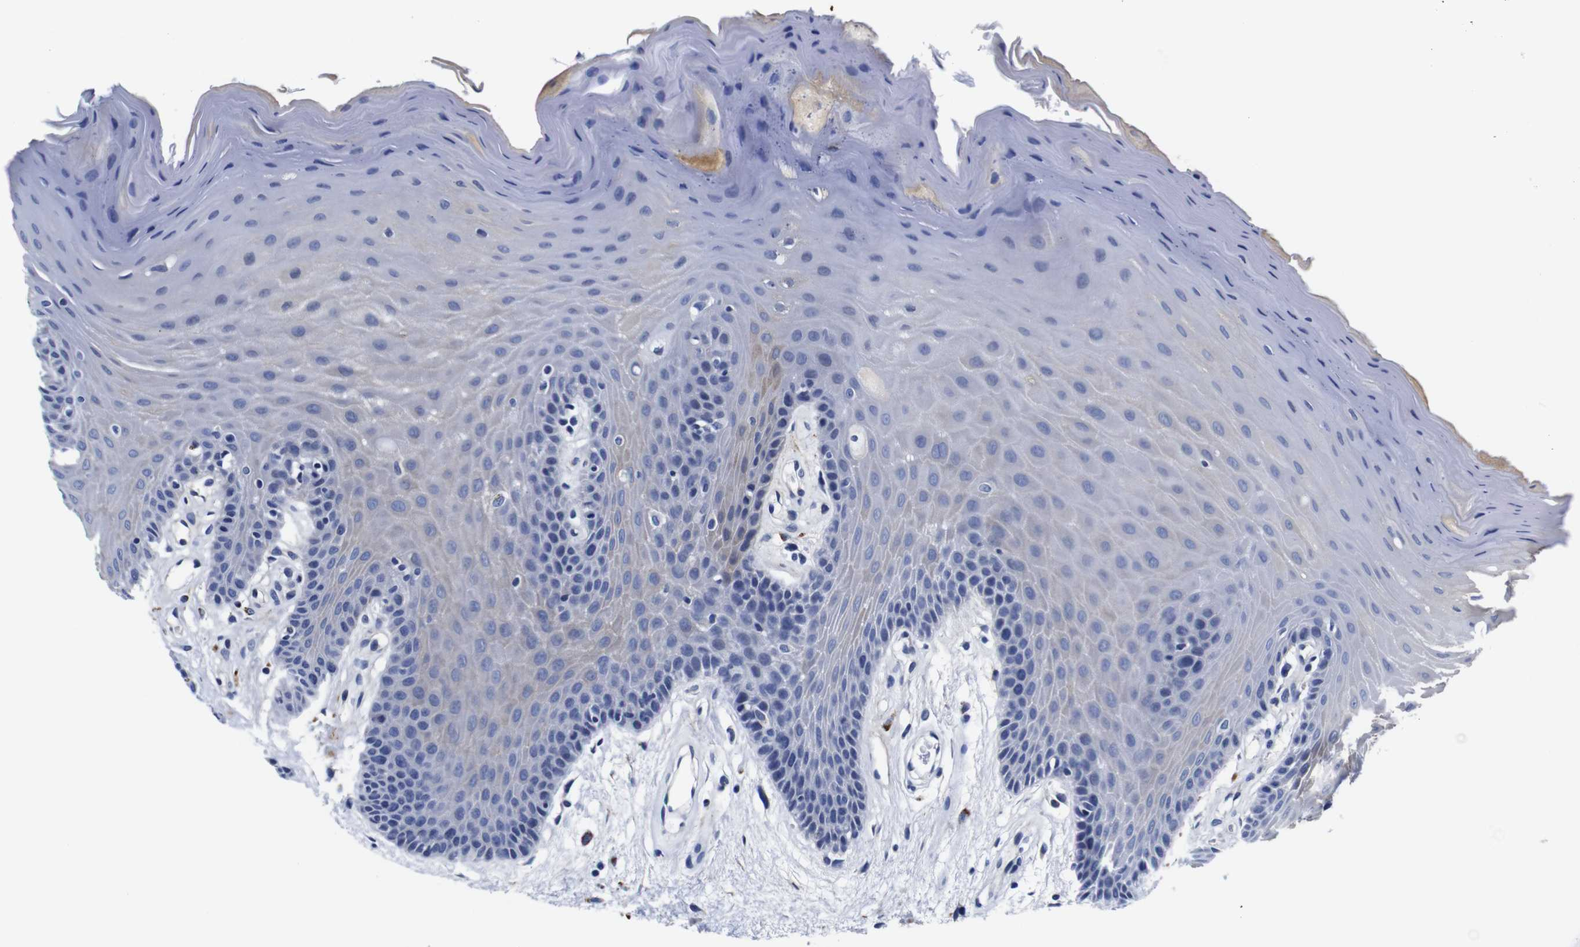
{"staining": {"intensity": "negative", "quantity": "none", "location": "none"}, "tissue": "oral mucosa", "cell_type": "Squamous epithelial cells", "image_type": "normal", "snomed": [{"axis": "morphology", "description": "Normal tissue, NOS"}, {"axis": "morphology", "description": "Squamous cell carcinoma, NOS"}, {"axis": "topography", "description": "Skeletal muscle"}, {"axis": "topography", "description": "Adipose tissue"}, {"axis": "topography", "description": "Vascular tissue"}, {"axis": "topography", "description": "Oral tissue"}, {"axis": "topography", "description": "Peripheral nerve tissue"}, {"axis": "topography", "description": "Head-Neck"}], "caption": "Immunohistochemistry (IHC) histopathology image of unremarkable oral mucosa: oral mucosa stained with DAB (3,3'-diaminobenzidine) exhibits no significant protein positivity in squamous epithelial cells. Brightfield microscopy of IHC stained with DAB (3,3'-diaminobenzidine) (brown) and hematoxylin (blue), captured at high magnification.", "gene": "GIMAP2", "patient": {"sex": "male", "age": 71}}